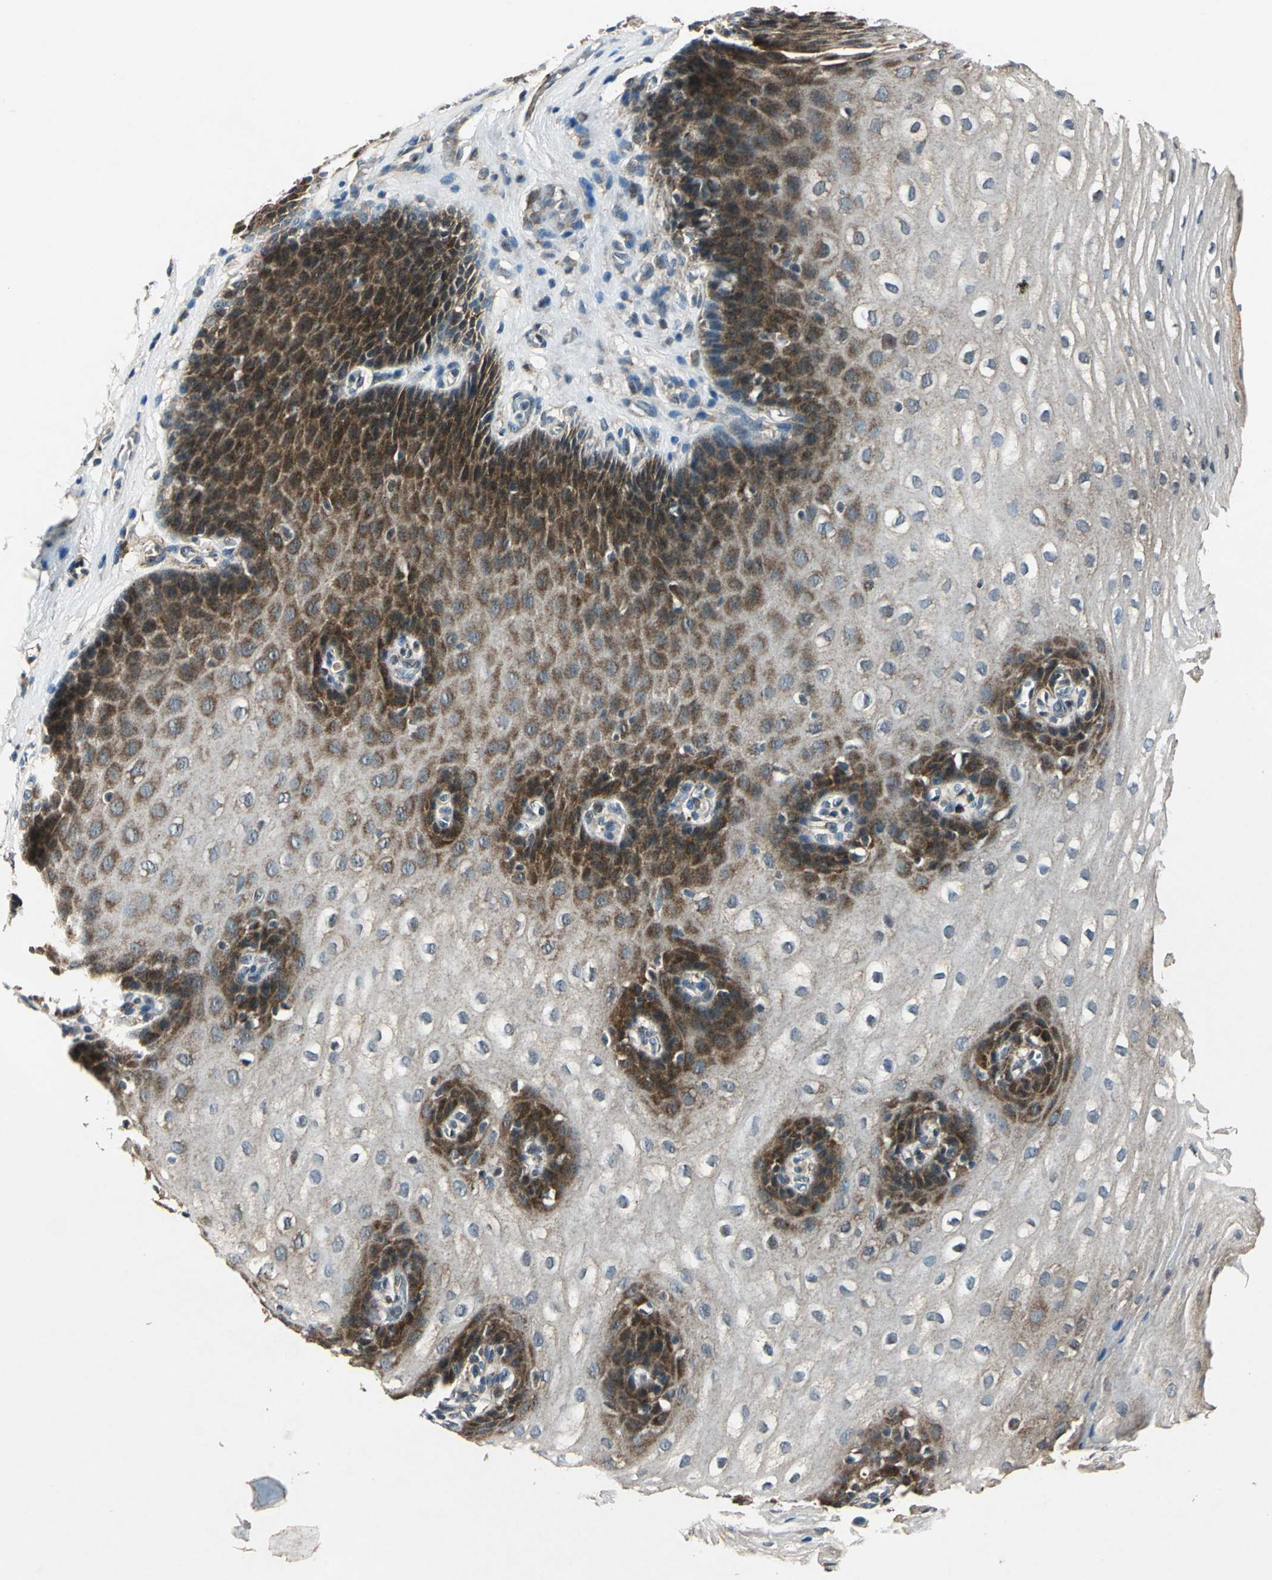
{"staining": {"intensity": "strong", "quantity": "<25%", "location": "cytoplasmic/membranous"}, "tissue": "esophagus", "cell_type": "Squamous epithelial cells", "image_type": "normal", "snomed": [{"axis": "morphology", "description": "Normal tissue, NOS"}, {"axis": "topography", "description": "Esophagus"}], "caption": "Brown immunohistochemical staining in normal esophagus demonstrates strong cytoplasmic/membranous staining in about <25% of squamous epithelial cells. Nuclei are stained in blue.", "gene": "AHSA1", "patient": {"sex": "male", "age": 48}}